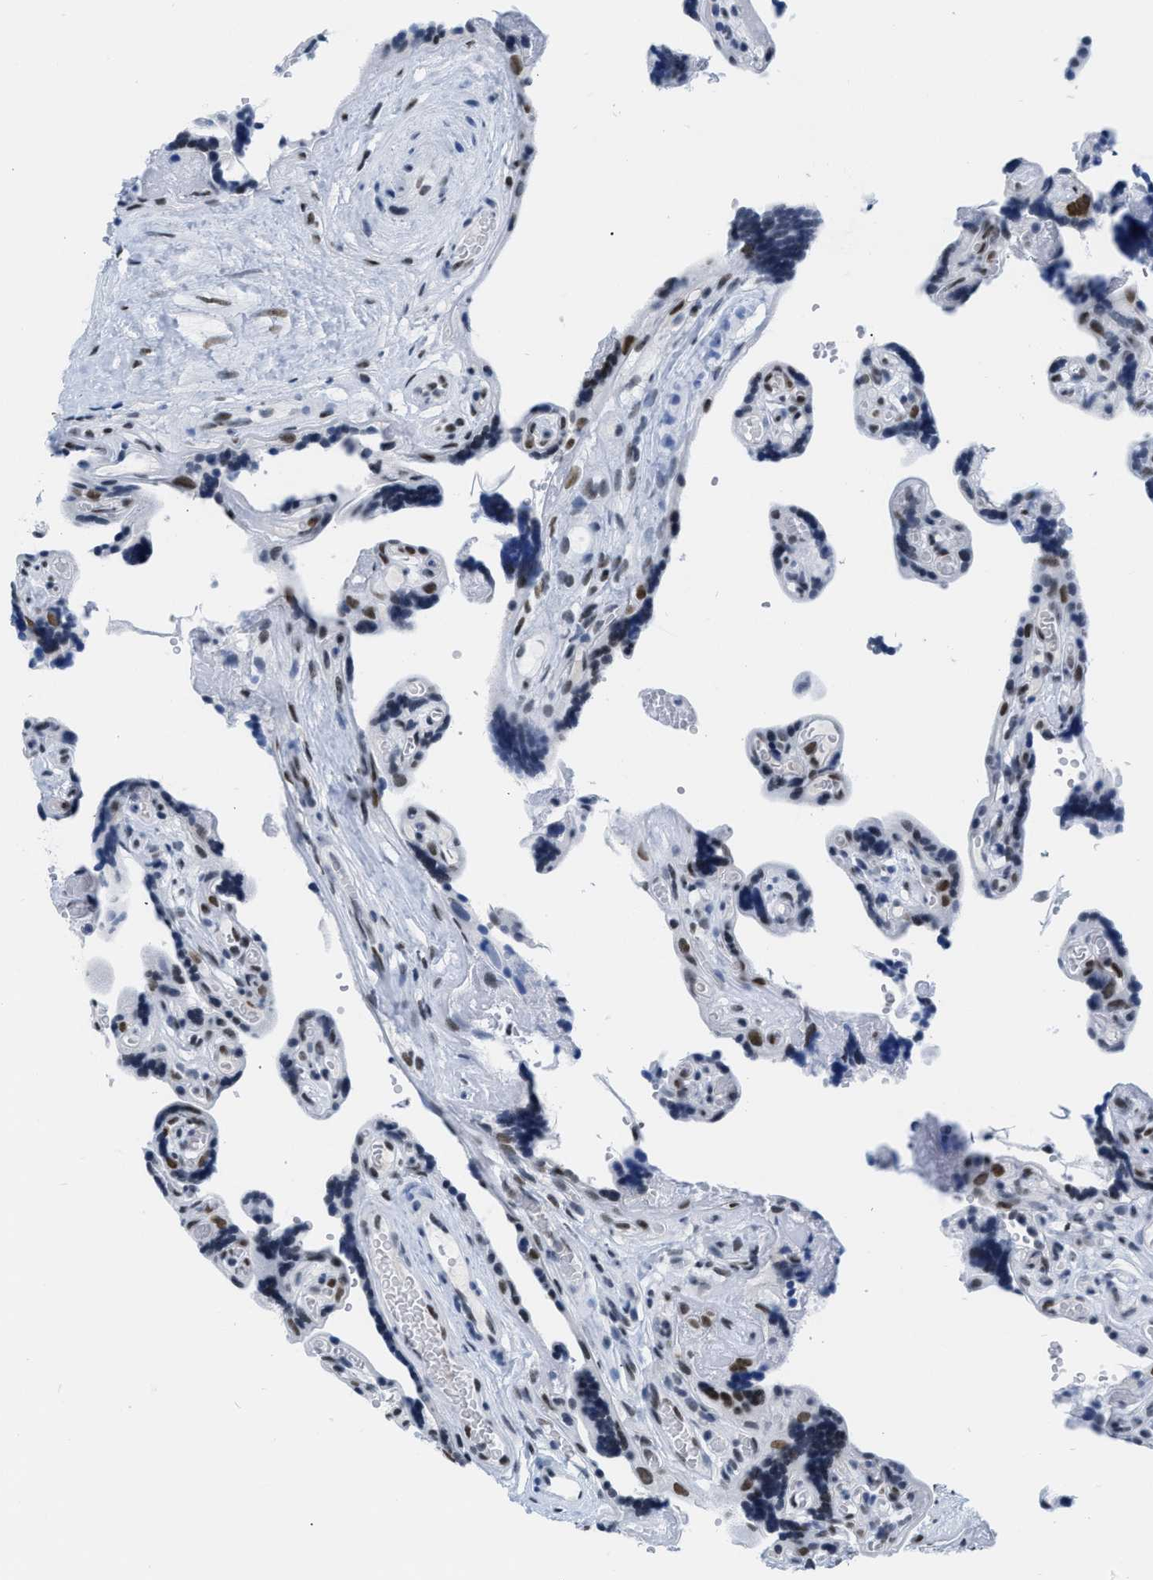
{"staining": {"intensity": "moderate", "quantity": "25%-75%", "location": "nuclear"}, "tissue": "placenta", "cell_type": "Decidual cells", "image_type": "normal", "snomed": [{"axis": "morphology", "description": "Normal tissue, NOS"}, {"axis": "topography", "description": "Placenta"}], "caption": "This is a photomicrograph of immunohistochemistry staining of unremarkable placenta, which shows moderate expression in the nuclear of decidual cells.", "gene": "CTBP1", "patient": {"sex": "female", "age": 30}}